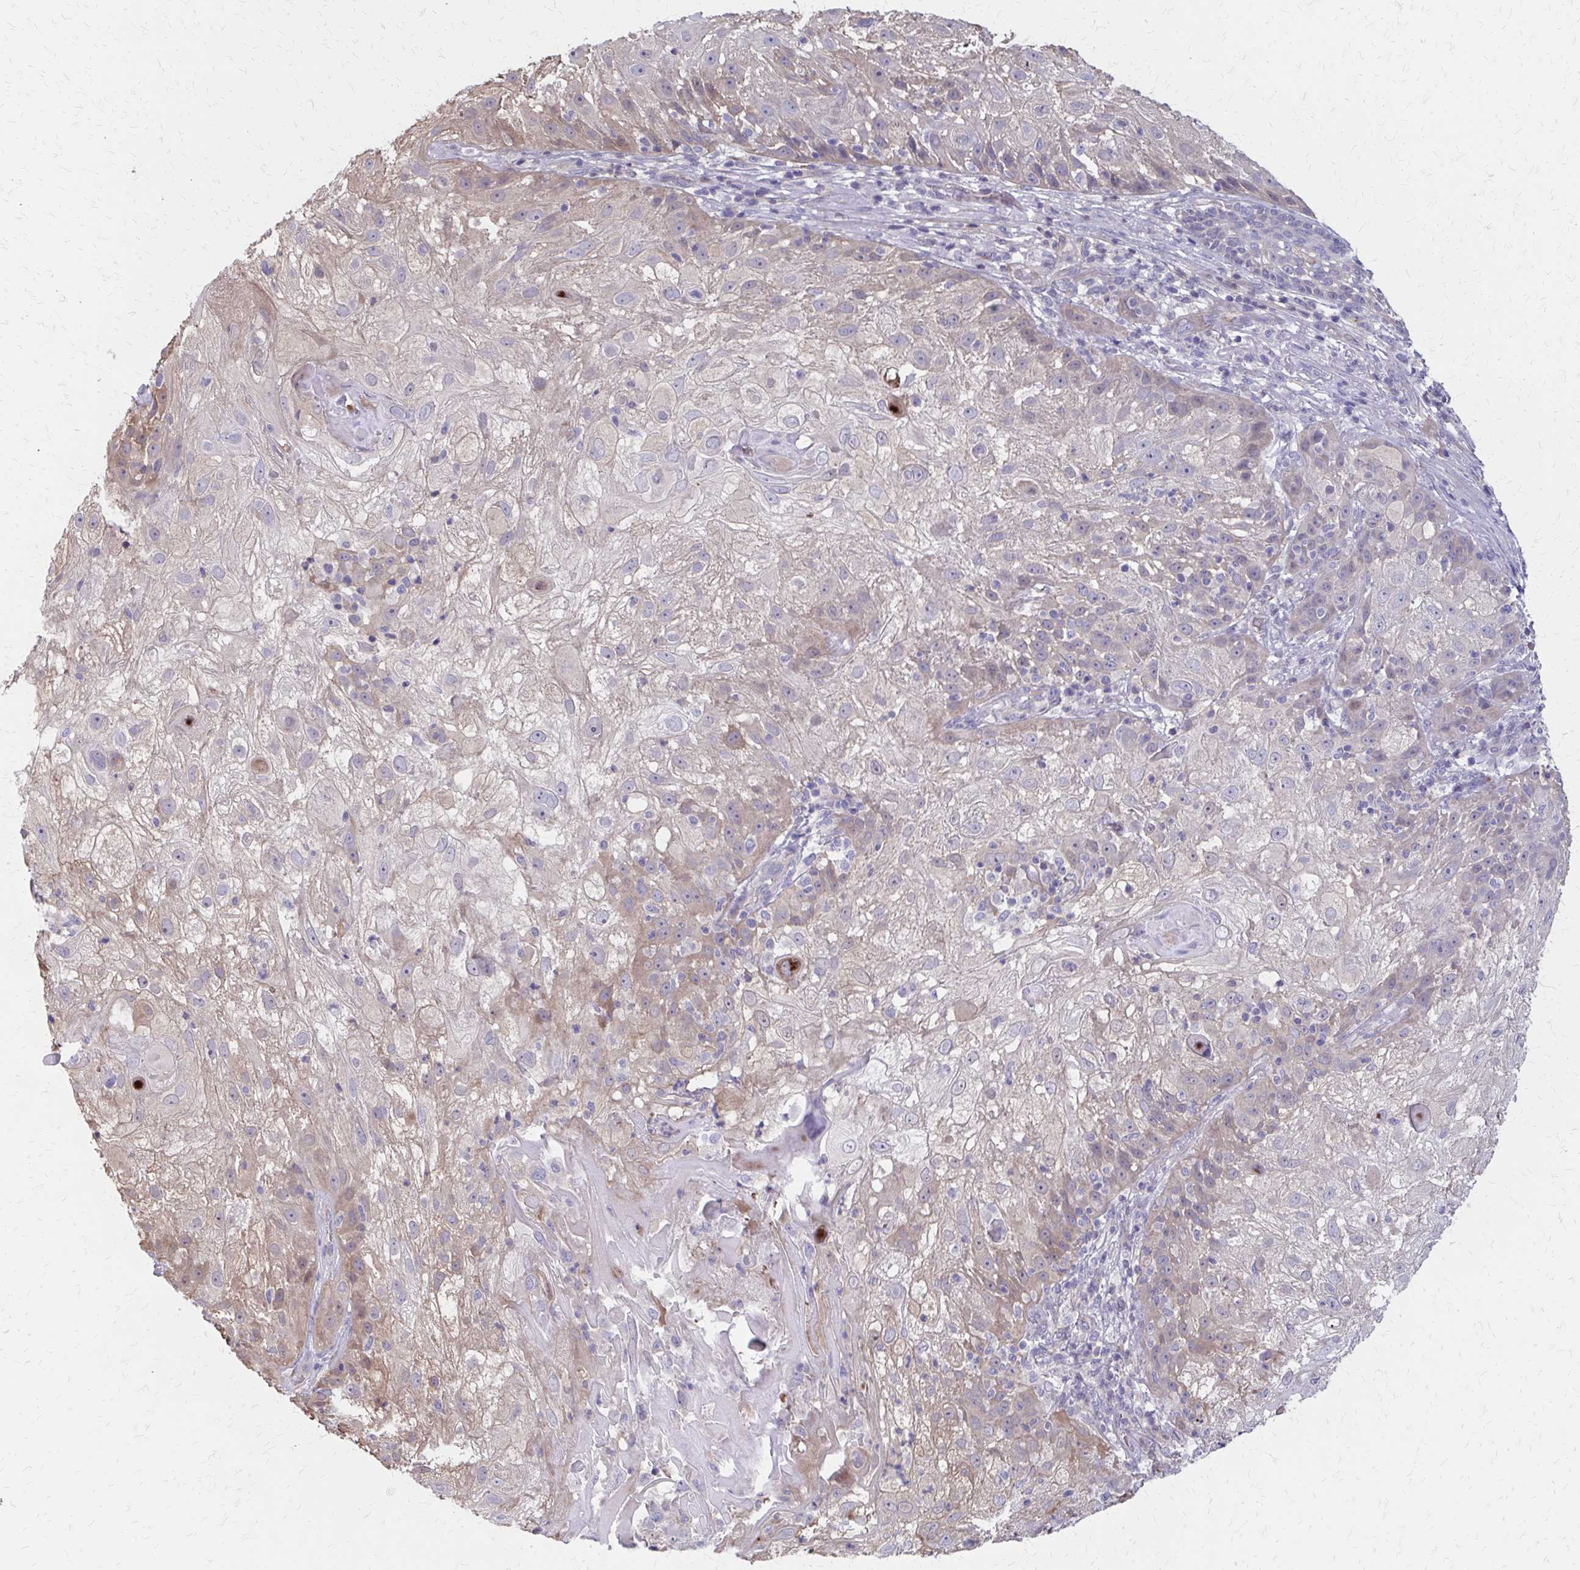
{"staining": {"intensity": "weak", "quantity": "25%-75%", "location": "cytoplasmic/membranous"}, "tissue": "skin cancer", "cell_type": "Tumor cells", "image_type": "cancer", "snomed": [{"axis": "morphology", "description": "Normal tissue, NOS"}, {"axis": "morphology", "description": "Squamous cell carcinoma, NOS"}, {"axis": "topography", "description": "Skin"}], "caption": "This photomicrograph shows immunohistochemistry staining of human skin cancer, with low weak cytoplasmic/membranous staining in approximately 25%-75% of tumor cells.", "gene": "IFI44L", "patient": {"sex": "female", "age": 83}}